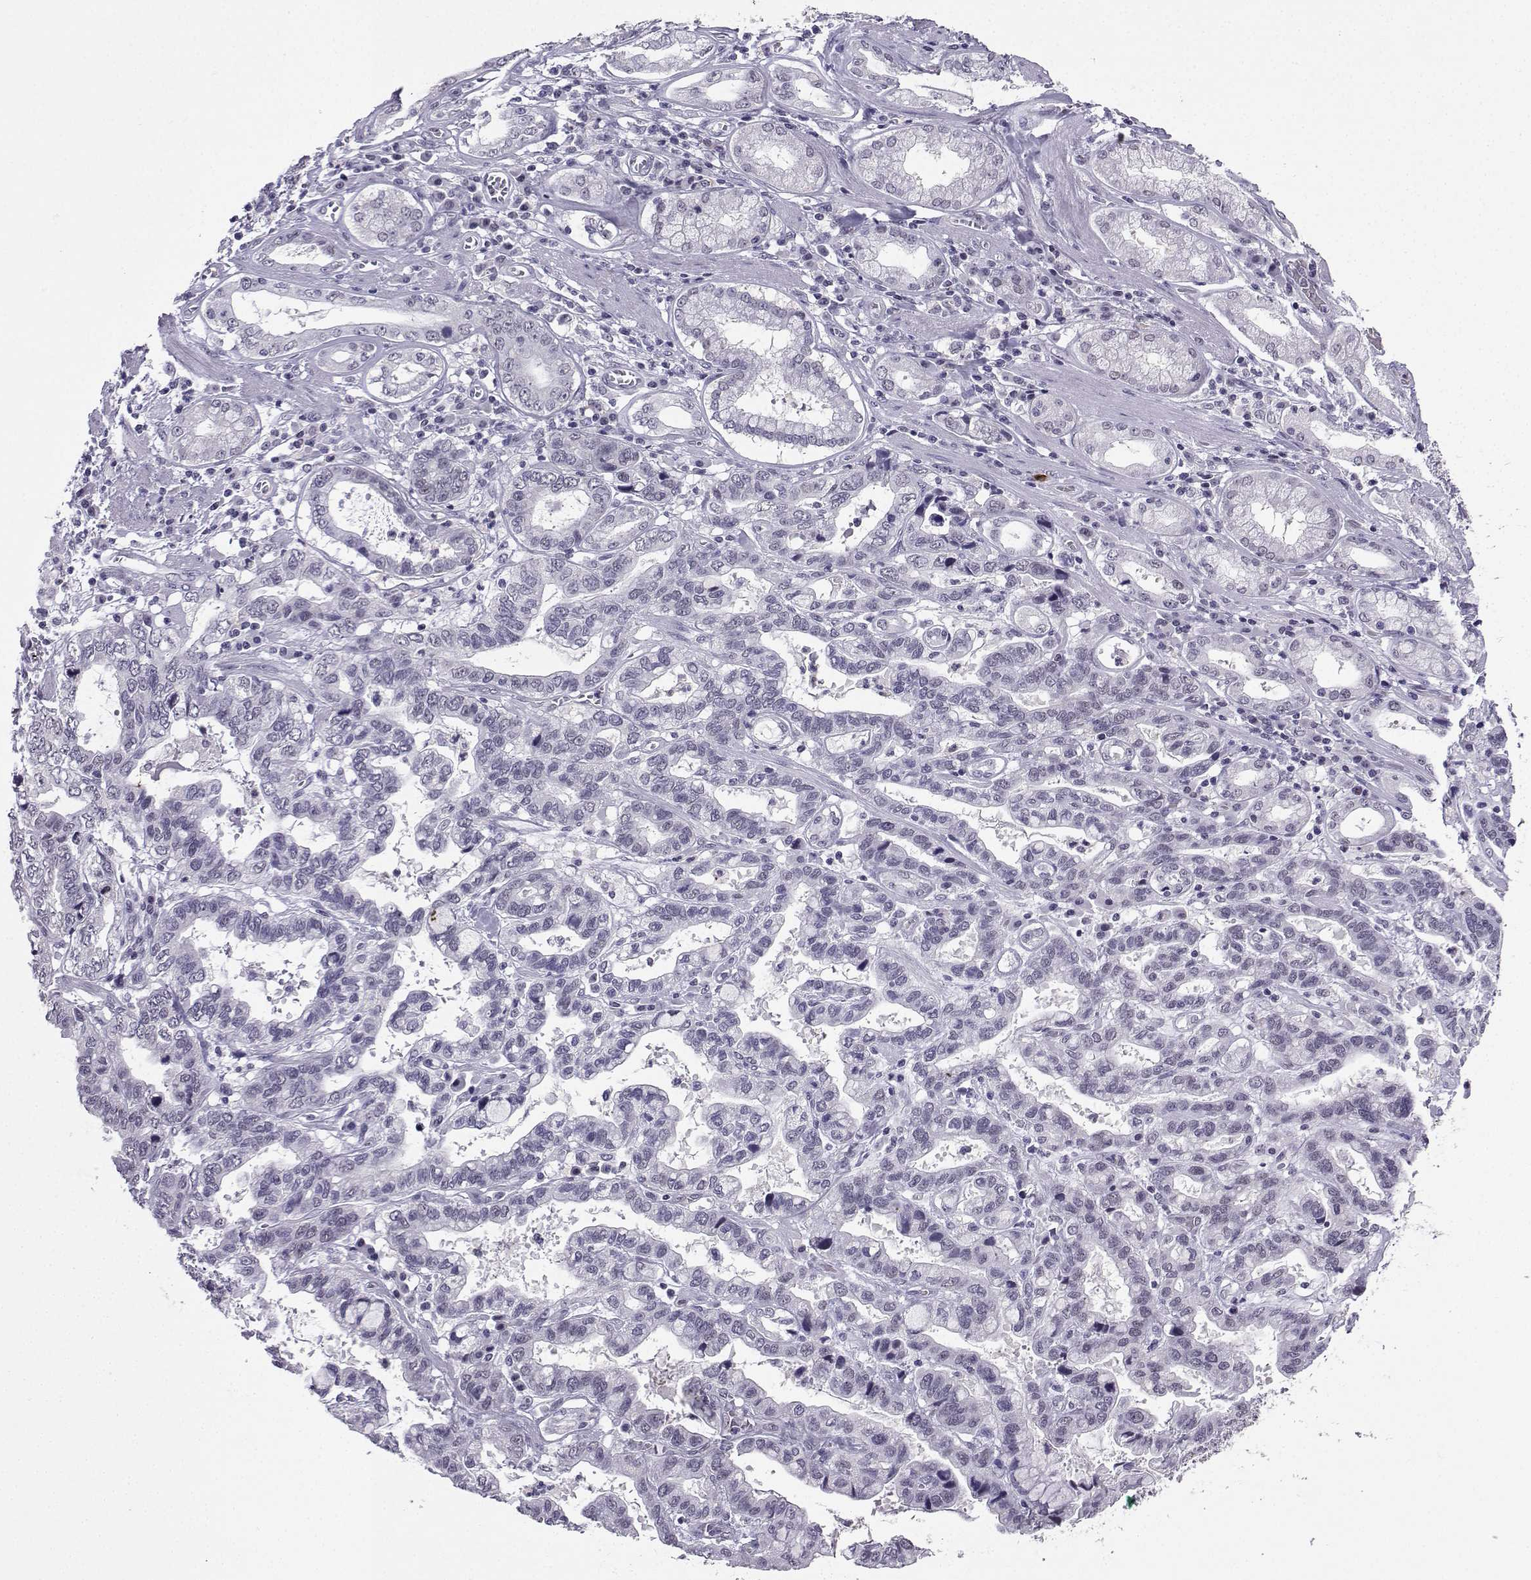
{"staining": {"intensity": "negative", "quantity": "none", "location": "none"}, "tissue": "stomach cancer", "cell_type": "Tumor cells", "image_type": "cancer", "snomed": [{"axis": "morphology", "description": "Adenocarcinoma, NOS"}, {"axis": "topography", "description": "Stomach, lower"}], "caption": "There is no significant staining in tumor cells of stomach adenocarcinoma.", "gene": "LRFN2", "patient": {"sex": "female", "age": 76}}